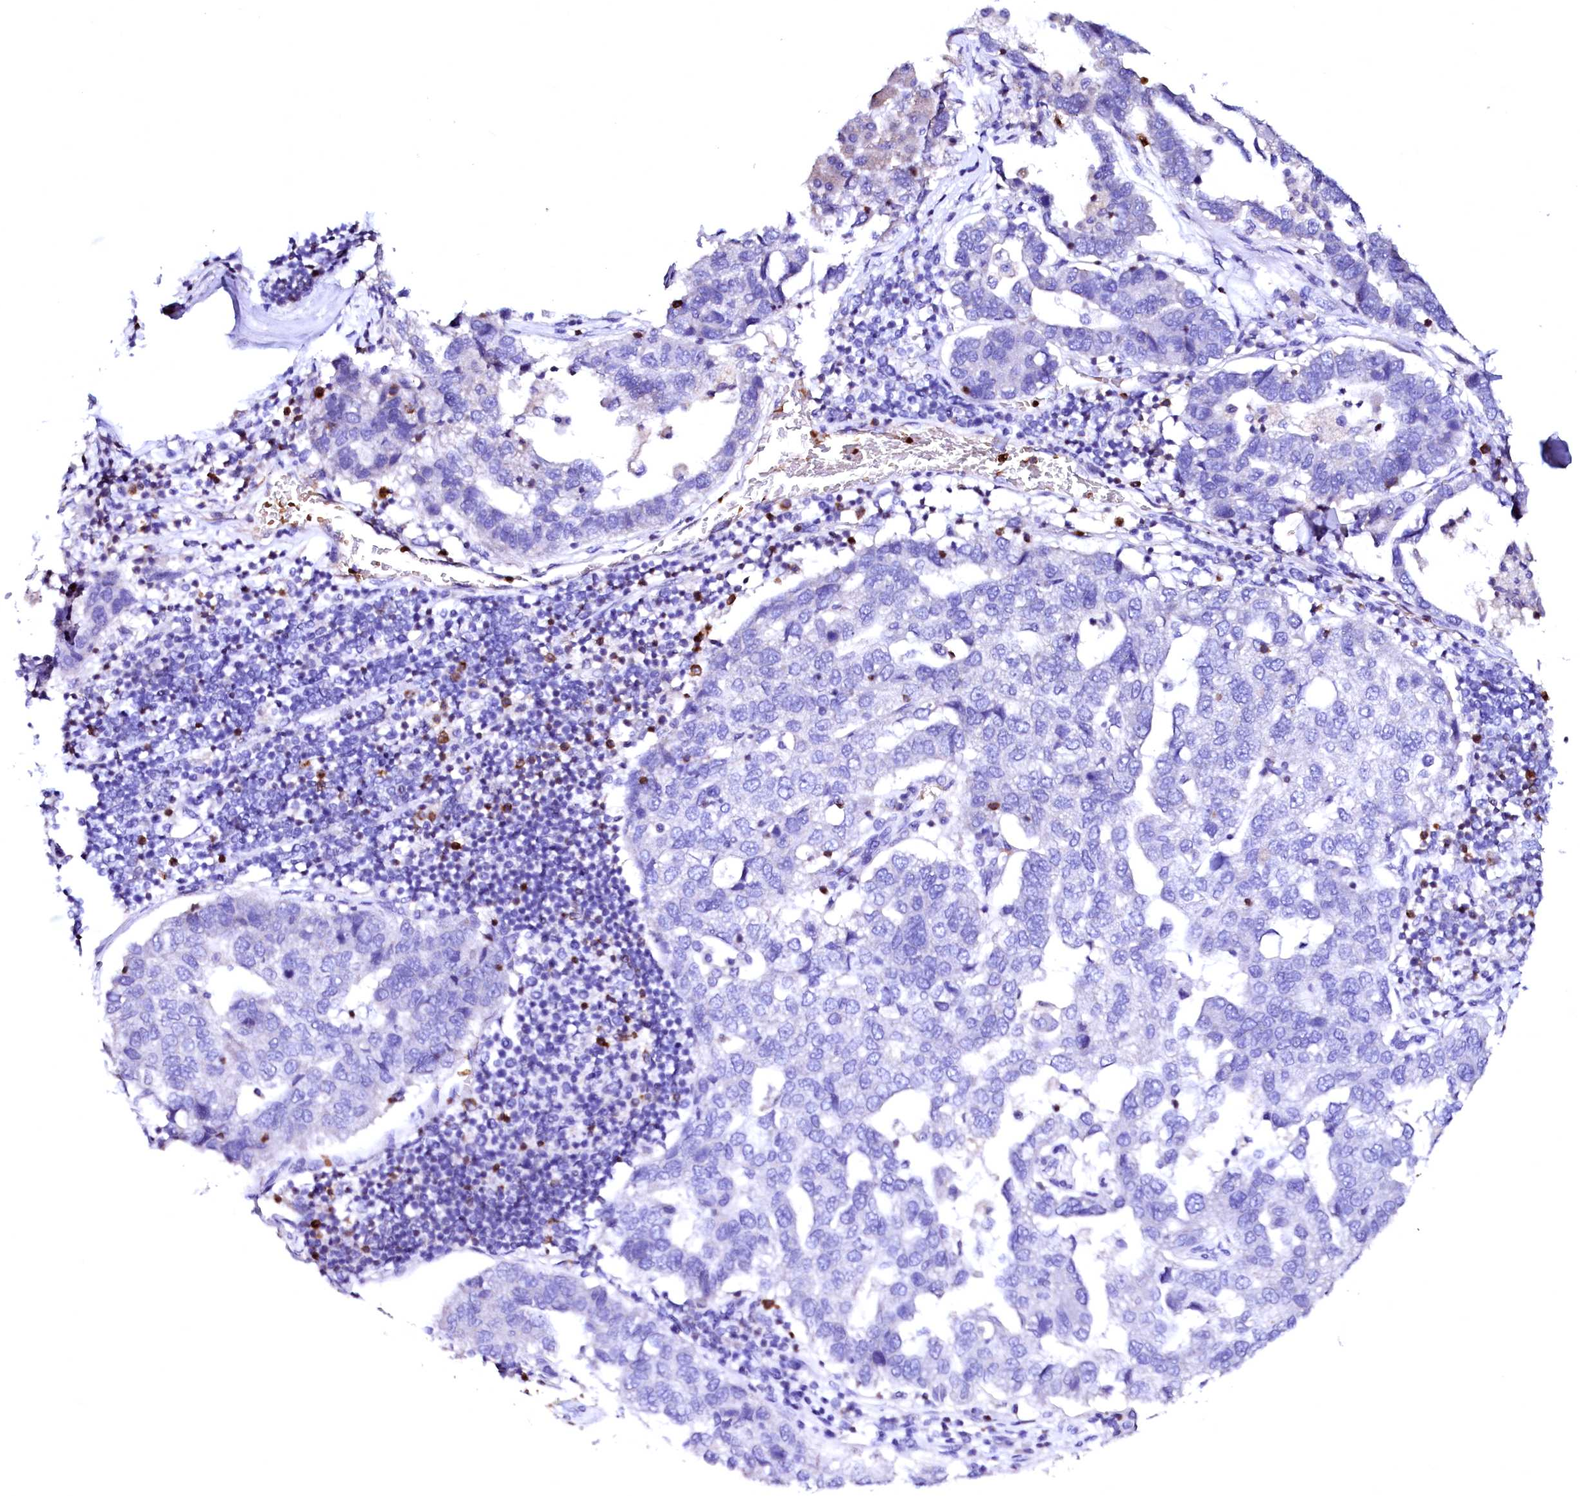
{"staining": {"intensity": "negative", "quantity": "none", "location": "none"}, "tissue": "pancreatic cancer", "cell_type": "Tumor cells", "image_type": "cancer", "snomed": [{"axis": "morphology", "description": "Adenocarcinoma, NOS"}, {"axis": "topography", "description": "Pancreas"}], "caption": "DAB (3,3'-diaminobenzidine) immunohistochemical staining of human adenocarcinoma (pancreatic) demonstrates no significant positivity in tumor cells. (Stains: DAB (3,3'-diaminobenzidine) immunohistochemistry (IHC) with hematoxylin counter stain, Microscopy: brightfield microscopy at high magnification).", "gene": "RAB27A", "patient": {"sex": "female", "age": 61}}